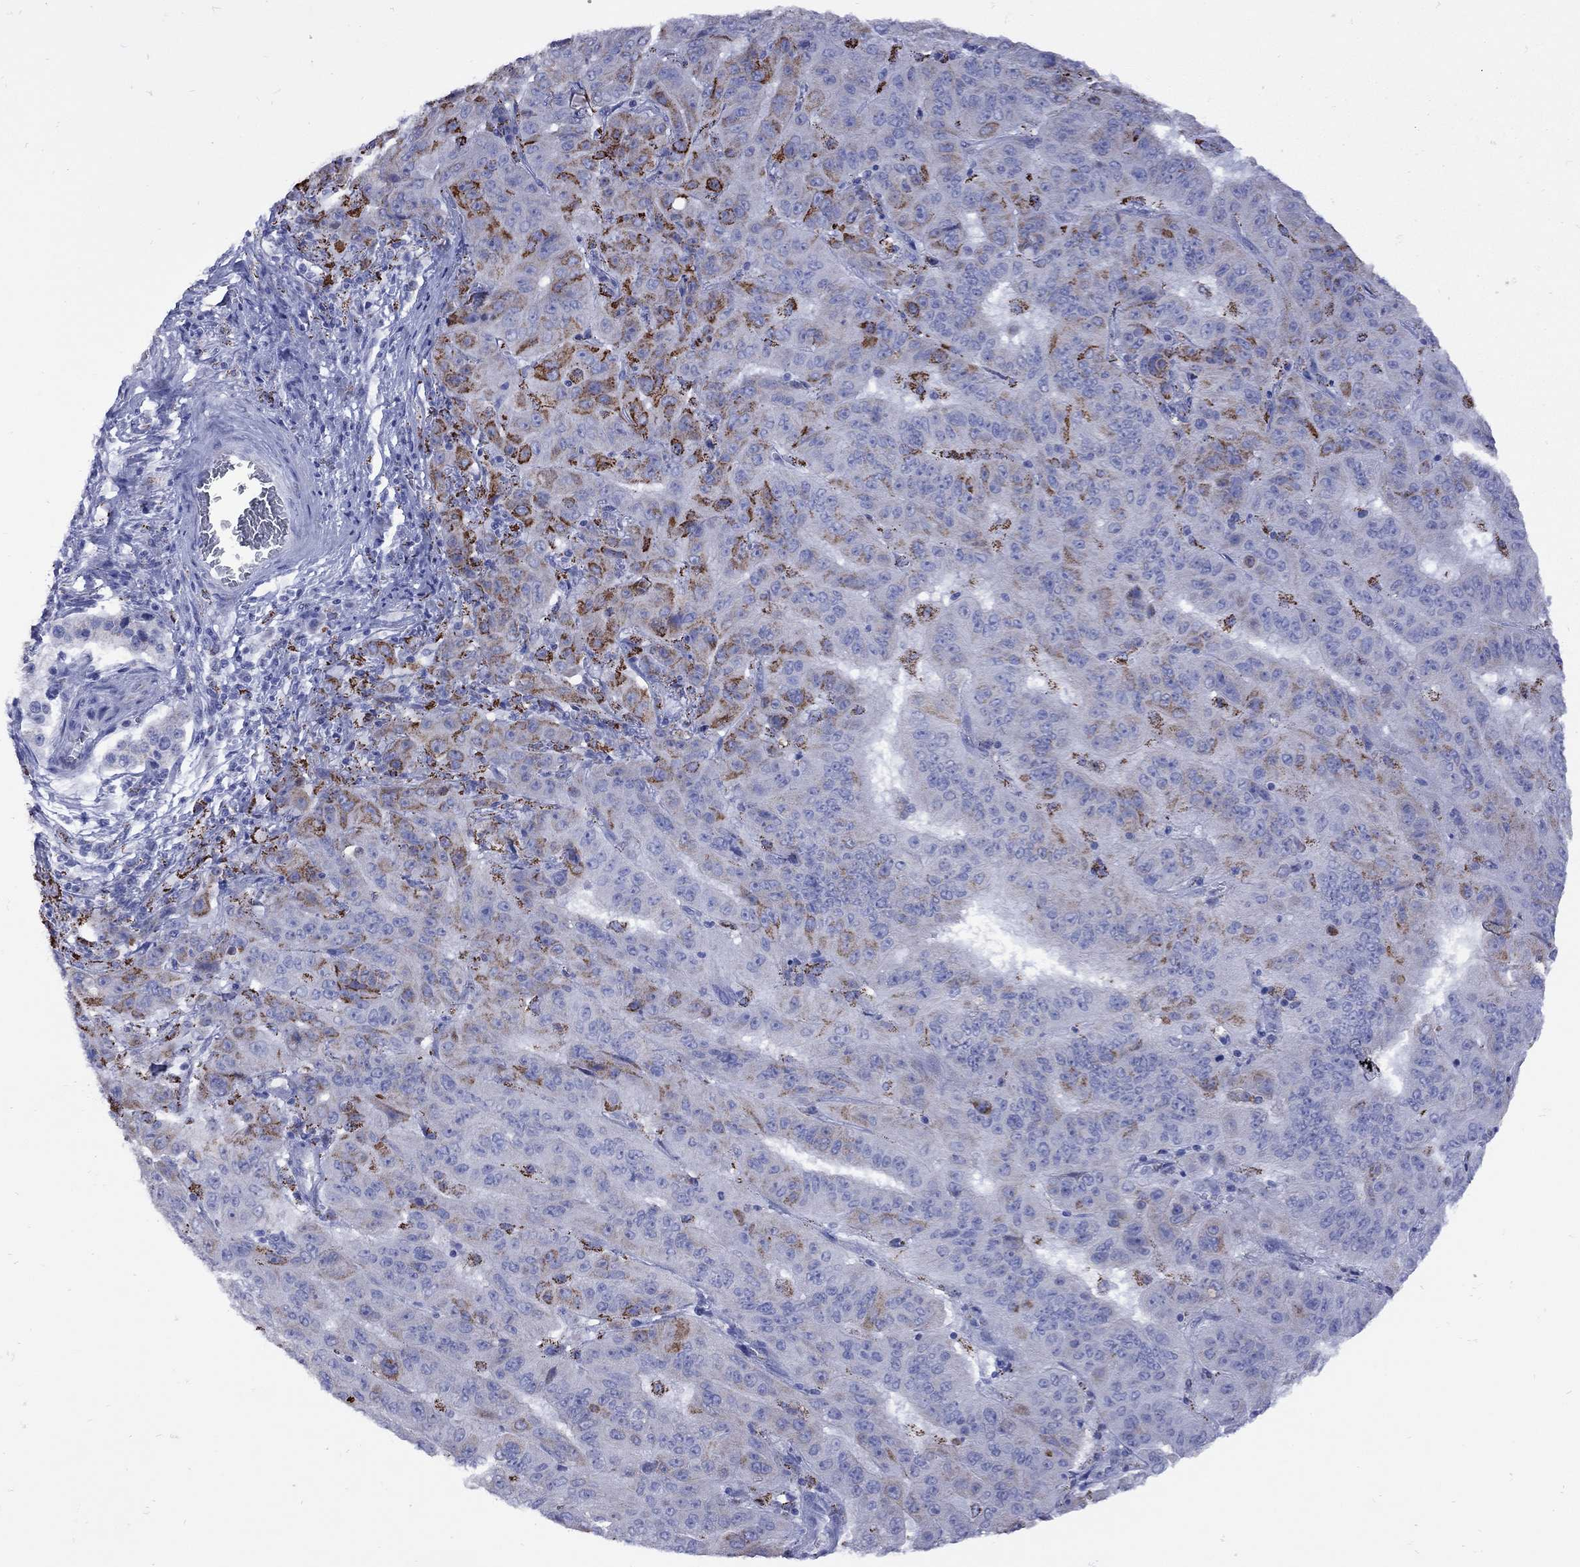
{"staining": {"intensity": "strong", "quantity": "<25%", "location": "cytoplasmic/membranous"}, "tissue": "pancreatic cancer", "cell_type": "Tumor cells", "image_type": "cancer", "snomed": [{"axis": "morphology", "description": "Adenocarcinoma, NOS"}, {"axis": "topography", "description": "Pancreas"}], "caption": "Brown immunohistochemical staining in pancreatic cancer (adenocarcinoma) reveals strong cytoplasmic/membranous staining in approximately <25% of tumor cells. (Stains: DAB (3,3'-diaminobenzidine) in brown, nuclei in blue, Microscopy: brightfield microscopy at high magnification).", "gene": "SESTD1", "patient": {"sex": "male", "age": 63}}